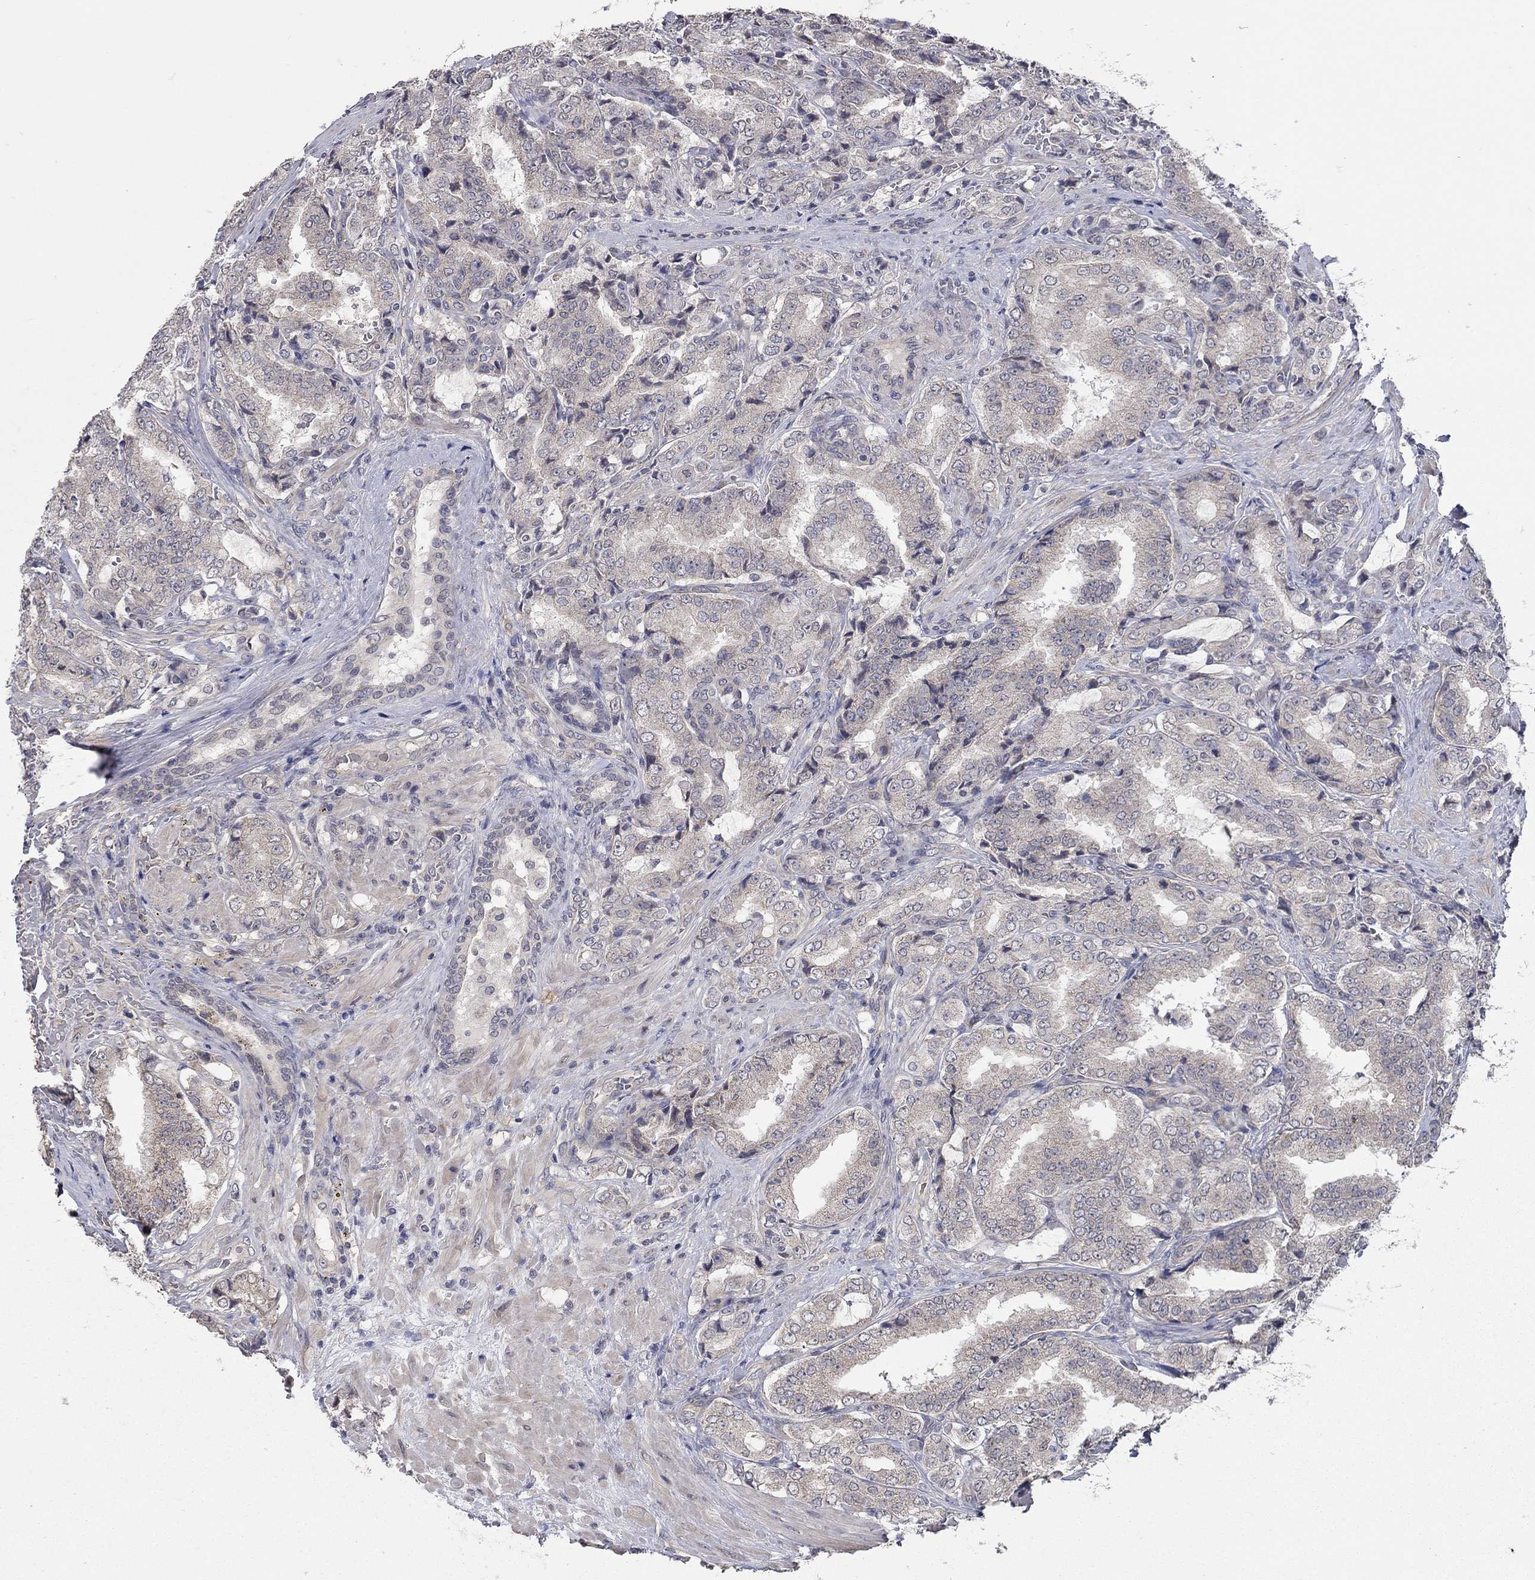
{"staining": {"intensity": "weak", "quantity": "25%-75%", "location": "cytoplasmic/membranous"}, "tissue": "prostate cancer", "cell_type": "Tumor cells", "image_type": "cancer", "snomed": [{"axis": "morphology", "description": "Adenocarcinoma, NOS"}, {"axis": "topography", "description": "Prostate"}], "caption": "Immunohistochemical staining of prostate cancer reveals weak cytoplasmic/membranous protein expression in about 25%-75% of tumor cells.", "gene": "WASF3", "patient": {"sex": "male", "age": 65}}